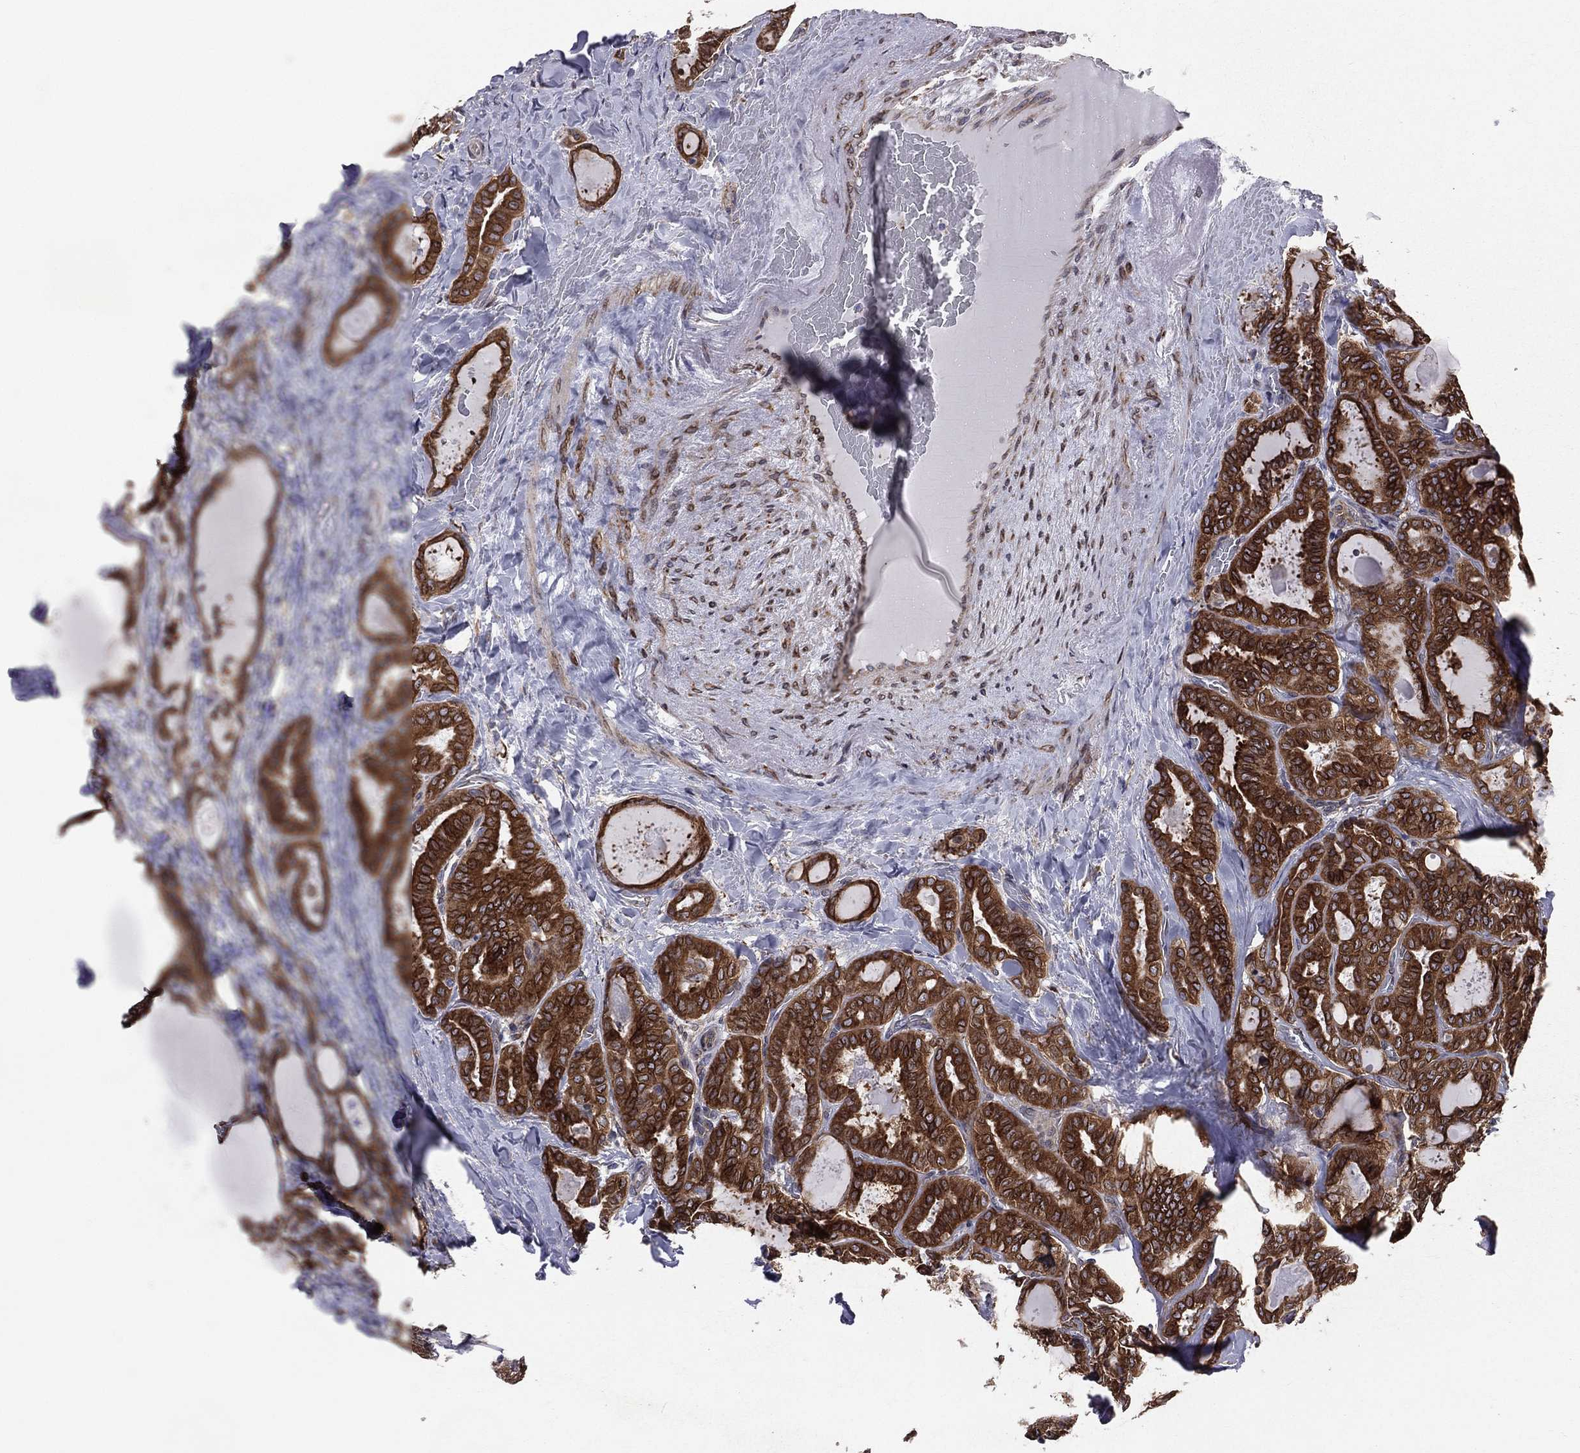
{"staining": {"intensity": "strong", "quantity": ">75%", "location": "cytoplasmic/membranous"}, "tissue": "thyroid cancer", "cell_type": "Tumor cells", "image_type": "cancer", "snomed": [{"axis": "morphology", "description": "Papillary adenocarcinoma, NOS"}, {"axis": "topography", "description": "Thyroid gland"}], "caption": "A brown stain highlights strong cytoplasmic/membranous positivity of a protein in thyroid cancer tumor cells.", "gene": "PGRMC1", "patient": {"sex": "female", "age": 39}}